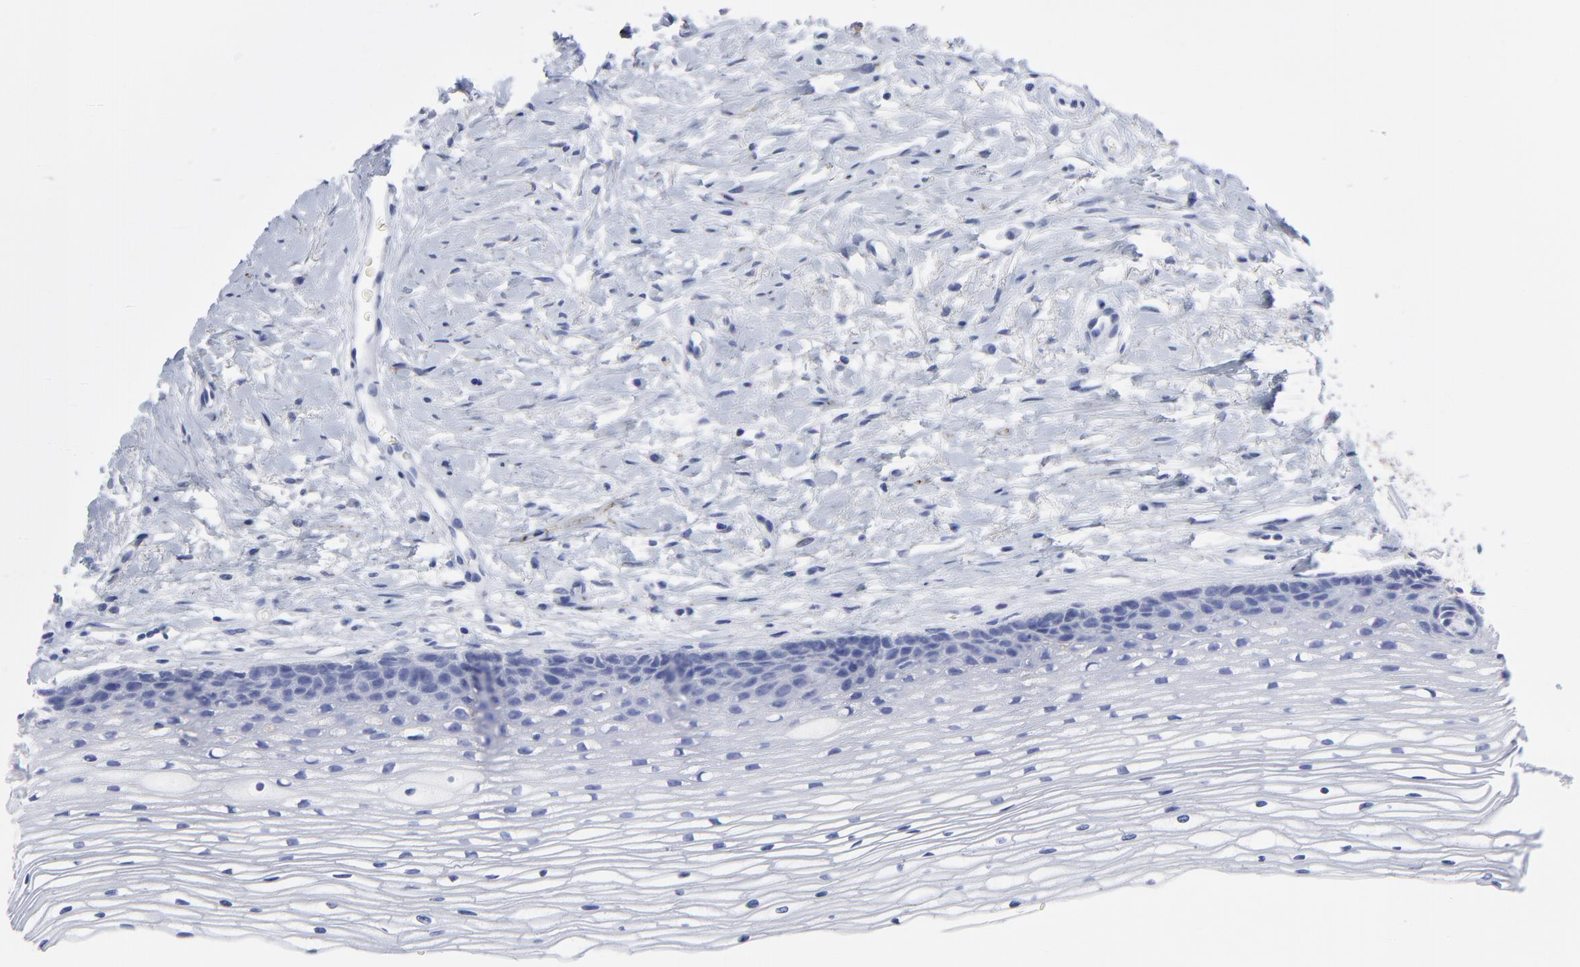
{"staining": {"intensity": "negative", "quantity": "none", "location": "none"}, "tissue": "cervix", "cell_type": "Glandular cells", "image_type": "normal", "snomed": [{"axis": "morphology", "description": "Normal tissue, NOS"}, {"axis": "topography", "description": "Cervix"}], "caption": "IHC of unremarkable cervix demonstrates no positivity in glandular cells. (Brightfield microscopy of DAB immunohistochemistry (IHC) at high magnification).", "gene": "CNTN3", "patient": {"sex": "female", "age": 77}}